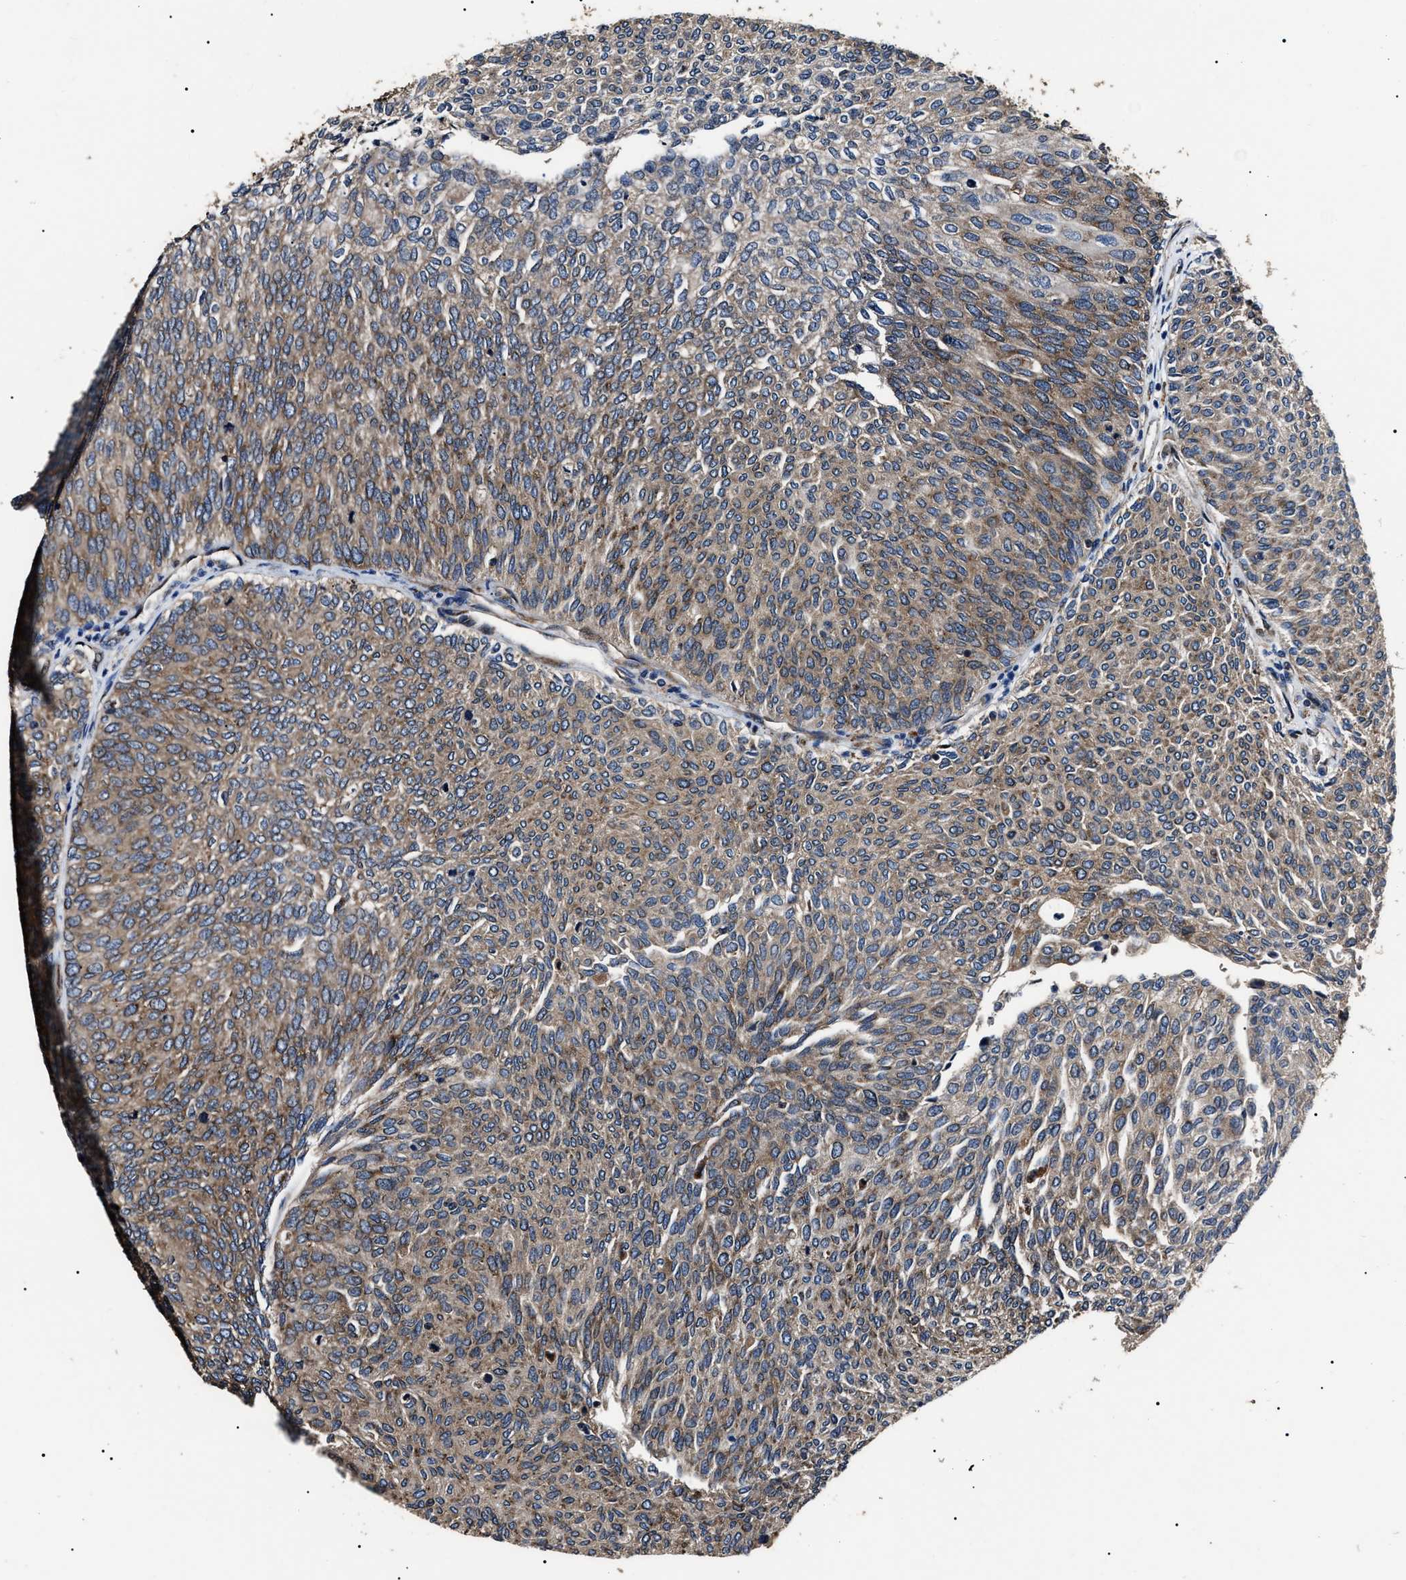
{"staining": {"intensity": "moderate", "quantity": ">75%", "location": "cytoplasmic/membranous"}, "tissue": "urothelial cancer", "cell_type": "Tumor cells", "image_type": "cancer", "snomed": [{"axis": "morphology", "description": "Urothelial carcinoma, Low grade"}, {"axis": "topography", "description": "Urinary bladder"}], "caption": "Moderate cytoplasmic/membranous staining is present in approximately >75% of tumor cells in urothelial carcinoma (low-grade).", "gene": "CCT8", "patient": {"sex": "female", "age": 79}}